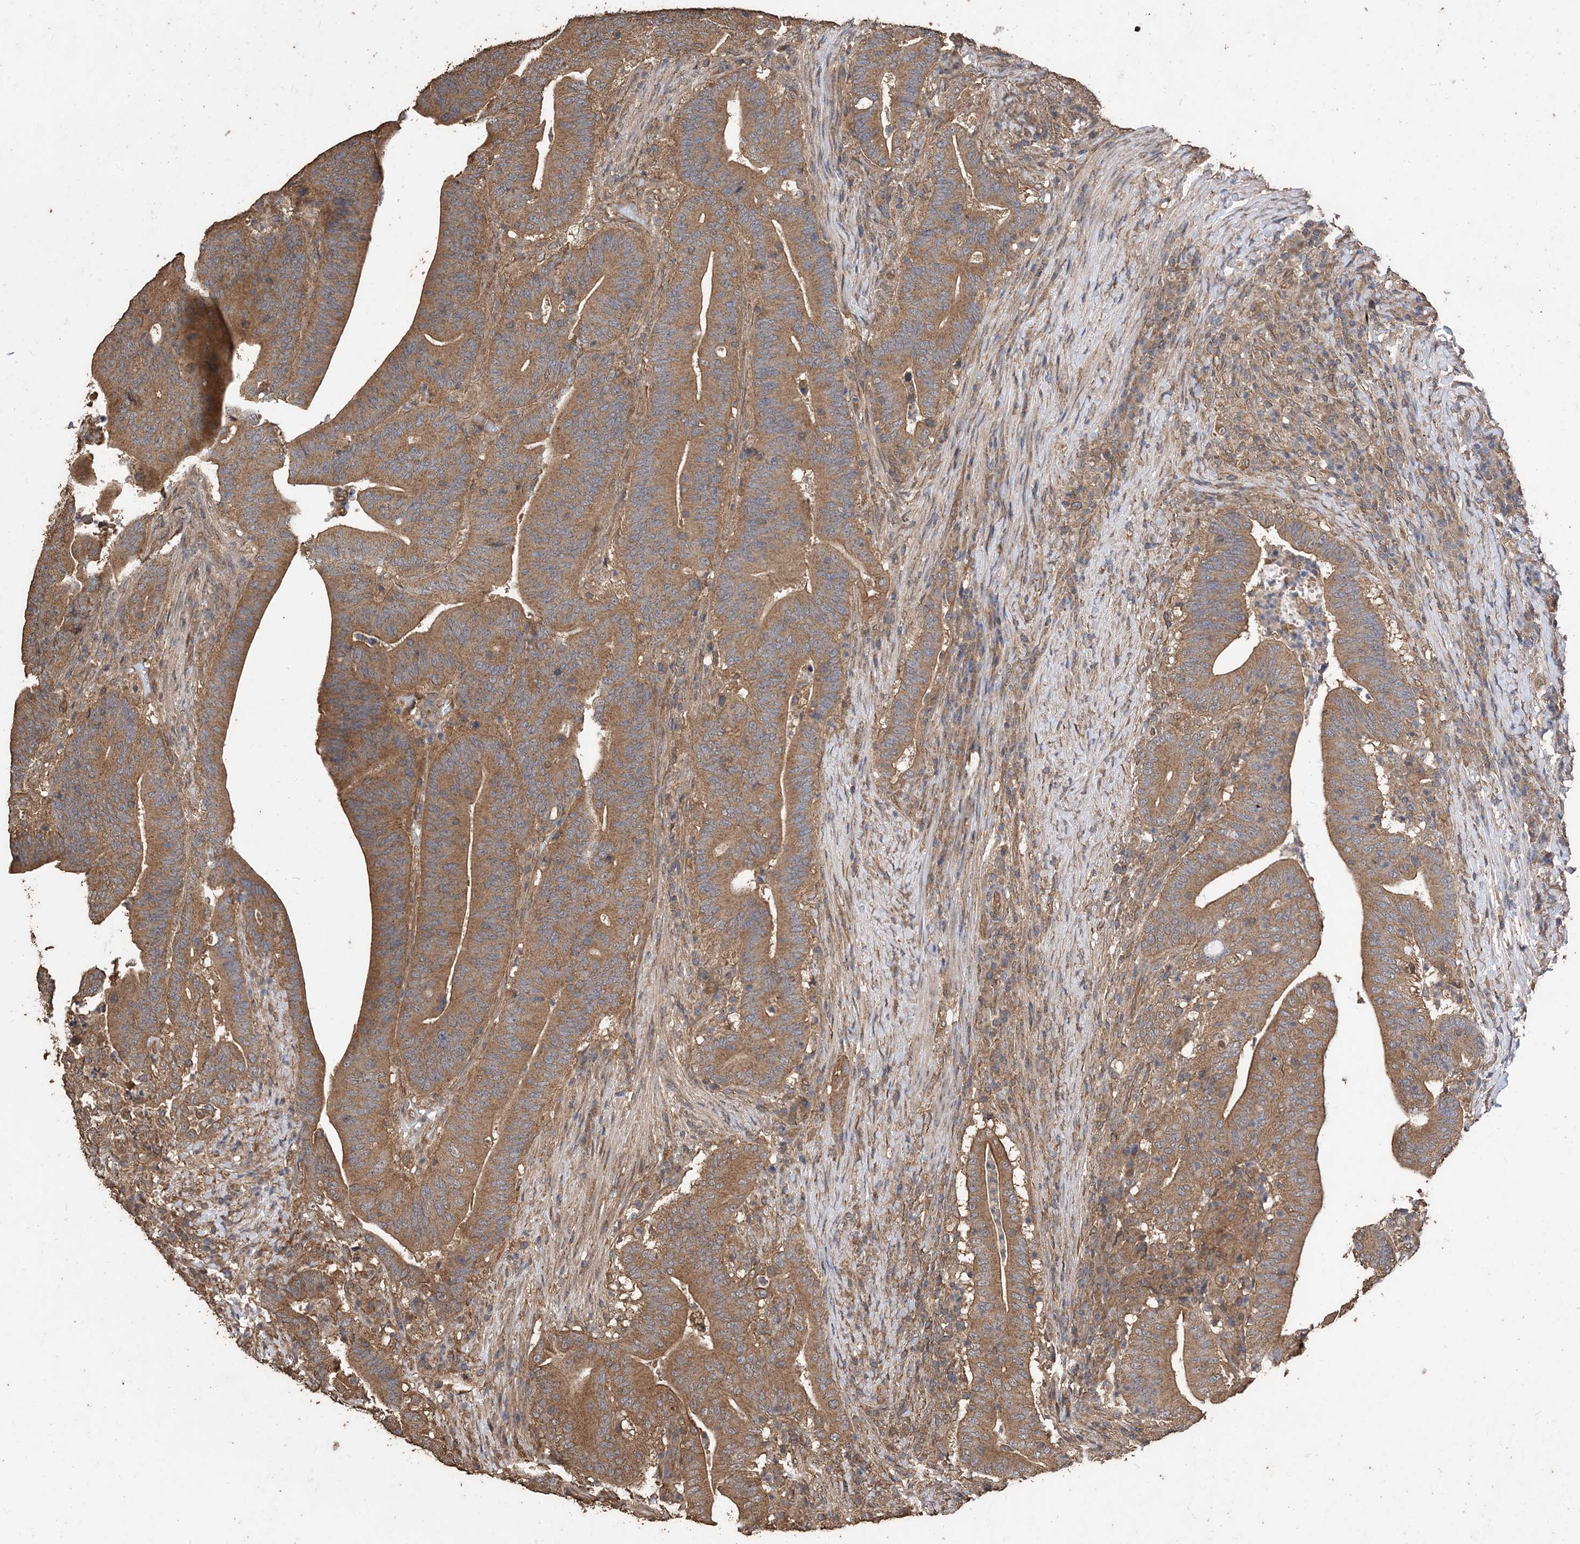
{"staining": {"intensity": "moderate", "quantity": ">75%", "location": "cytoplasmic/membranous"}, "tissue": "colorectal cancer", "cell_type": "Tumor cells", "image_type": "cancer", "snomed": [{"axis": "morphology", "description": "Adenocarcinoma, NOS"}, {"axis": "topography", "description": "Colon"}], "caption": "Immunohistochemical staining of colorectal adenocarcinoma demonstrates medium levels of moderate cytoplasmic/membranous expression in approximately >75% of tumor cells.", "gene": "ZKSCAN5", "patient": {"sex": "female", "age": 66}}